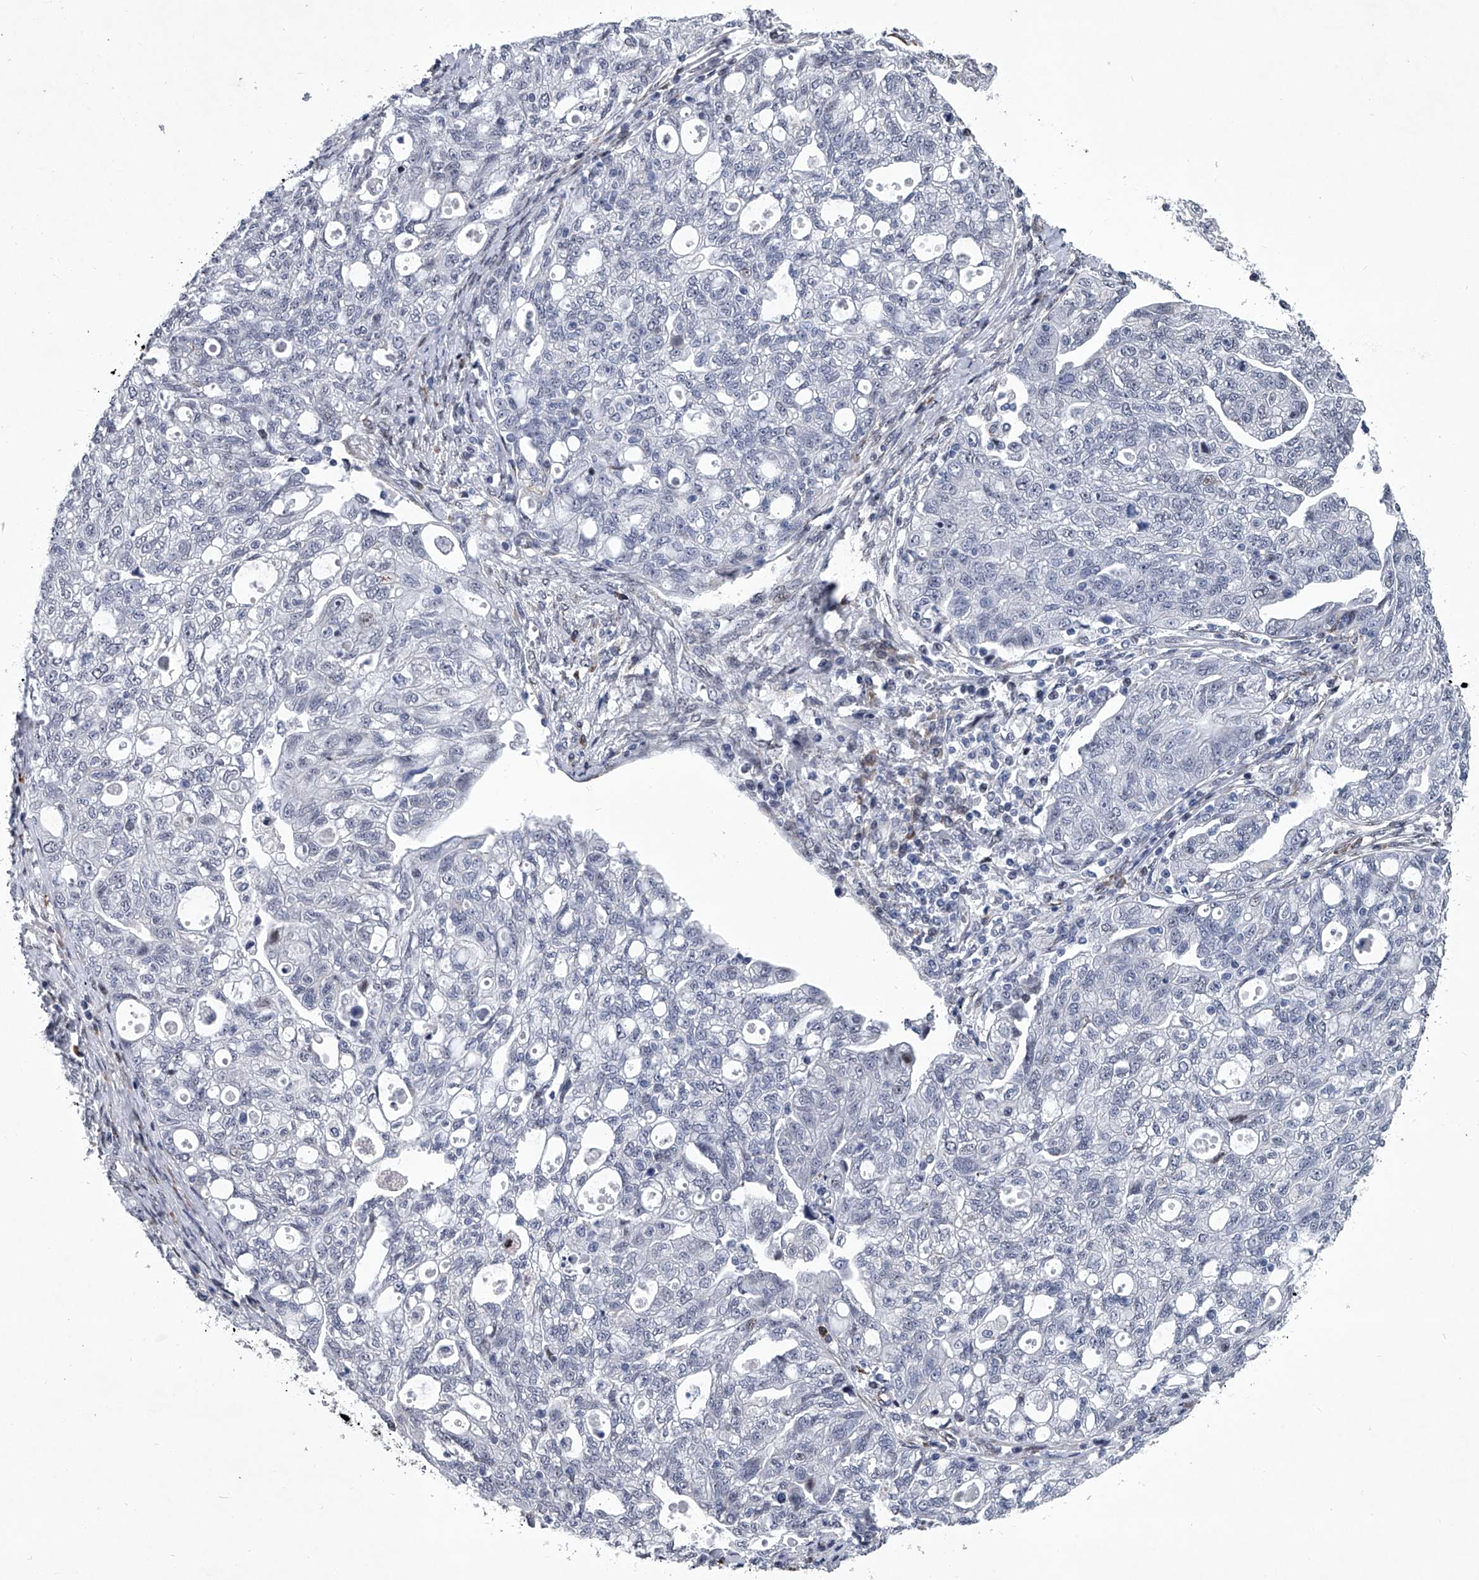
{"staining": {"intensity": "negative", "quantity": "none", "location": "none"}, "tissue": "ovarian cancer", "cell_type": "Tumor cells", "image_type": "cancer", "snomed": [{"axis": "morphology", "description": "Carcinoma, NOS"}, {"axis": "morphology", "description": "Cystadenocarcinoma, serous, NOS"}, {"axis": "topography", "description": "Ovary"}], "caption": "The micrograph demonstrates no staining of tumor cells in ovarian cancer (serous cystadenocarcinoma).", "gene": "PPP2R5D", "patient": {"sex": "female", "age": 69}}